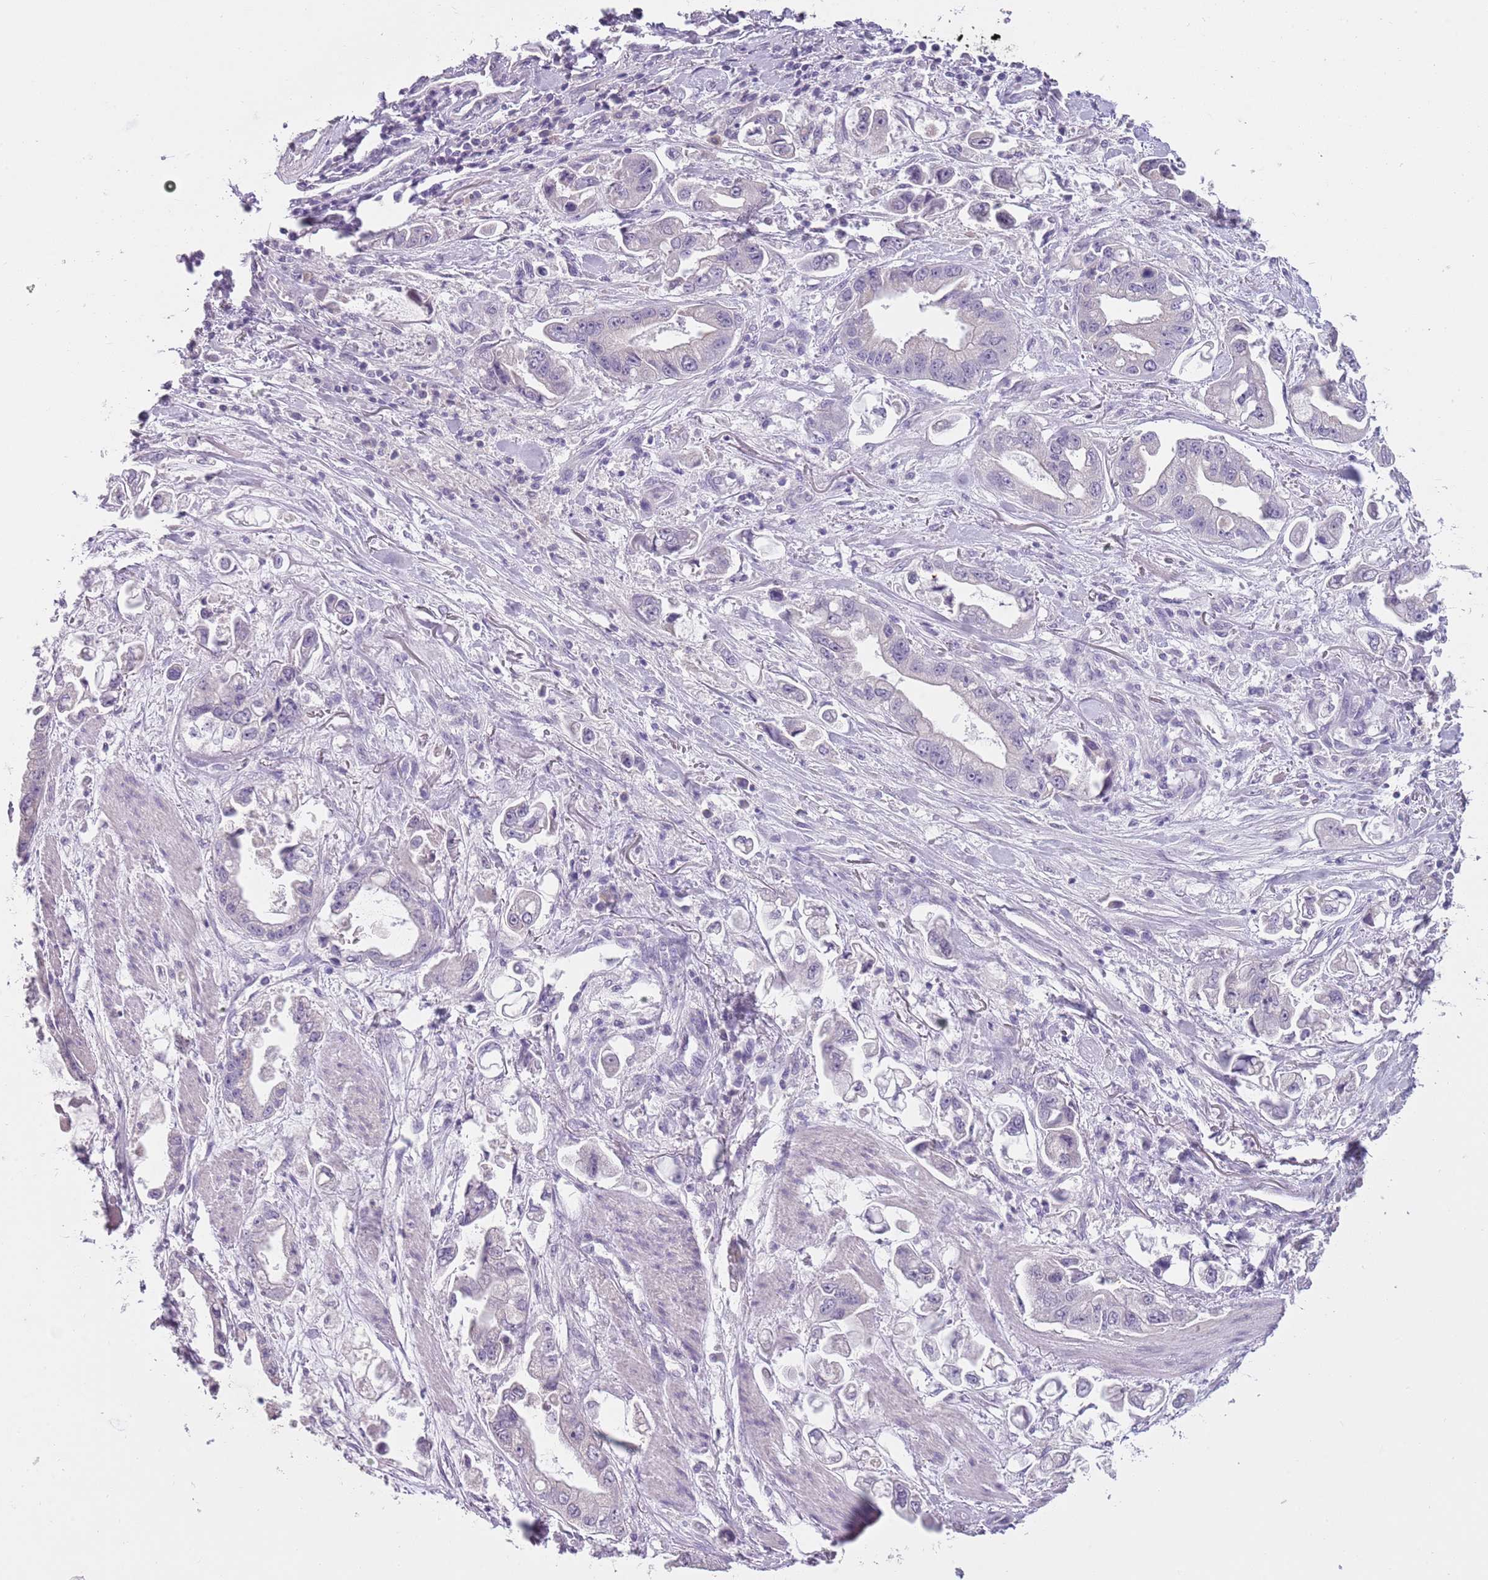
{"staining": {"intensity": "weak", "quantity": "<25%", "location": "cytoplasmic/membranous"}, "tissue": "stomach cancer", "cell_type": "Tumor cells", "image_type": "cancer", "snomed": [{"axis": "morphology", "description": "Adenocarcinoma, NOS"}, {"axis": "topography", "description": "Stomach"}], "caption": "Immunohistochemistry (IHC) image of neoplastic tissue: human stomach cancer (adenocarcinoma) stained with DAB shows no significant protein staining in tumor cells.", "gene": "SLC35E3", "patient": {"sex": "male", "age": 62}}